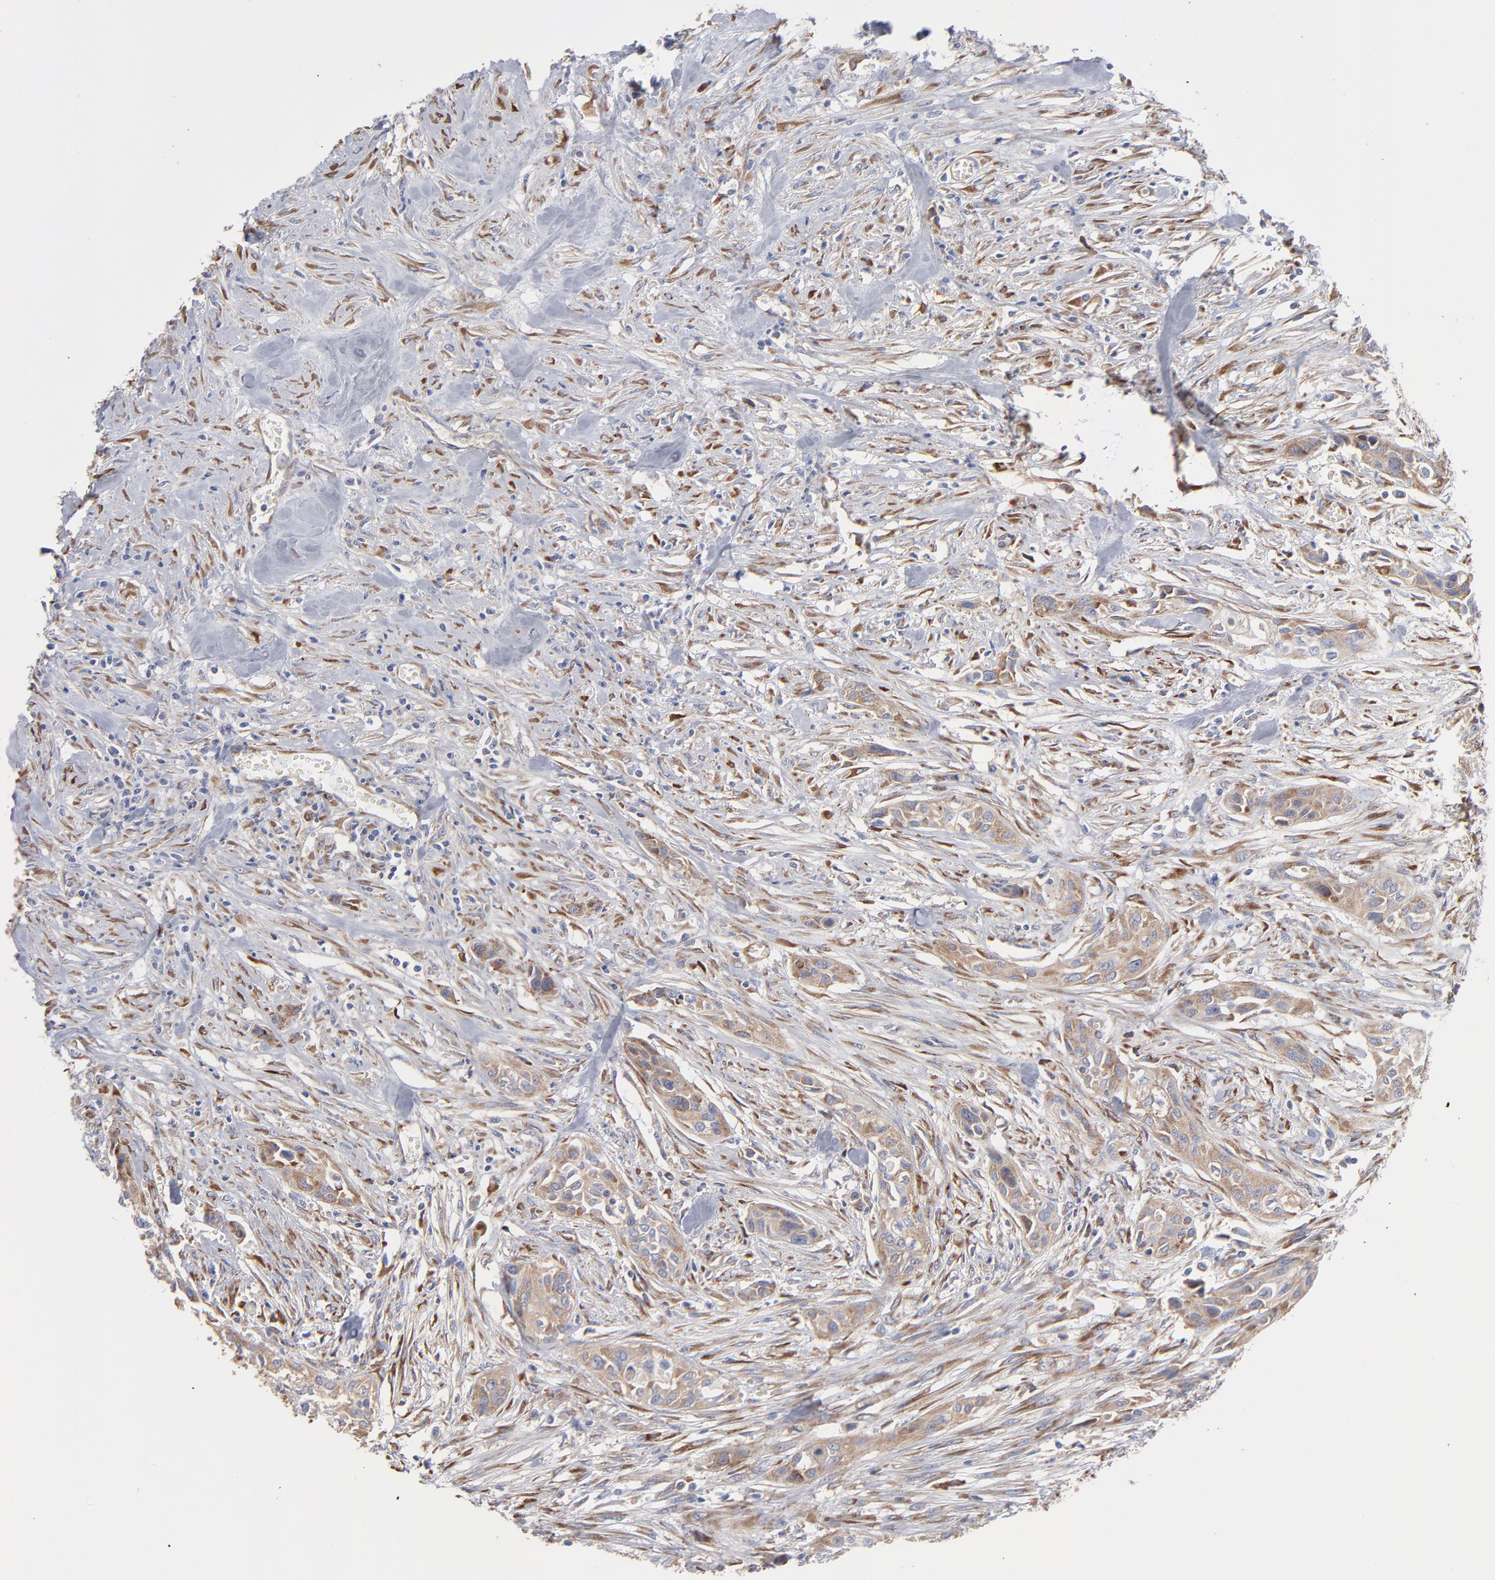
{"staining": {"intensity": "moderate", "quantity": ">75%", "location": "cytoplasmic/membranous"}, "tissue": "urothelial cancer", "cell_type": "Tumor cells", "image_type": "cancer", "snomed": [{"axis": "morphology", "description": "Urothelial carcinoma, High grade"}, {"axis": "topography", "description": "Urinary bladder"}], "caption": "High-grade urothelial carcinoma tissue reveals moderate cytoplasmic/membranous expression in approximately >75% of tumor cells, visualized by immunohistochemistry.", "gene": "RPL3", "patient": {"sex": "male", "age": 74}}